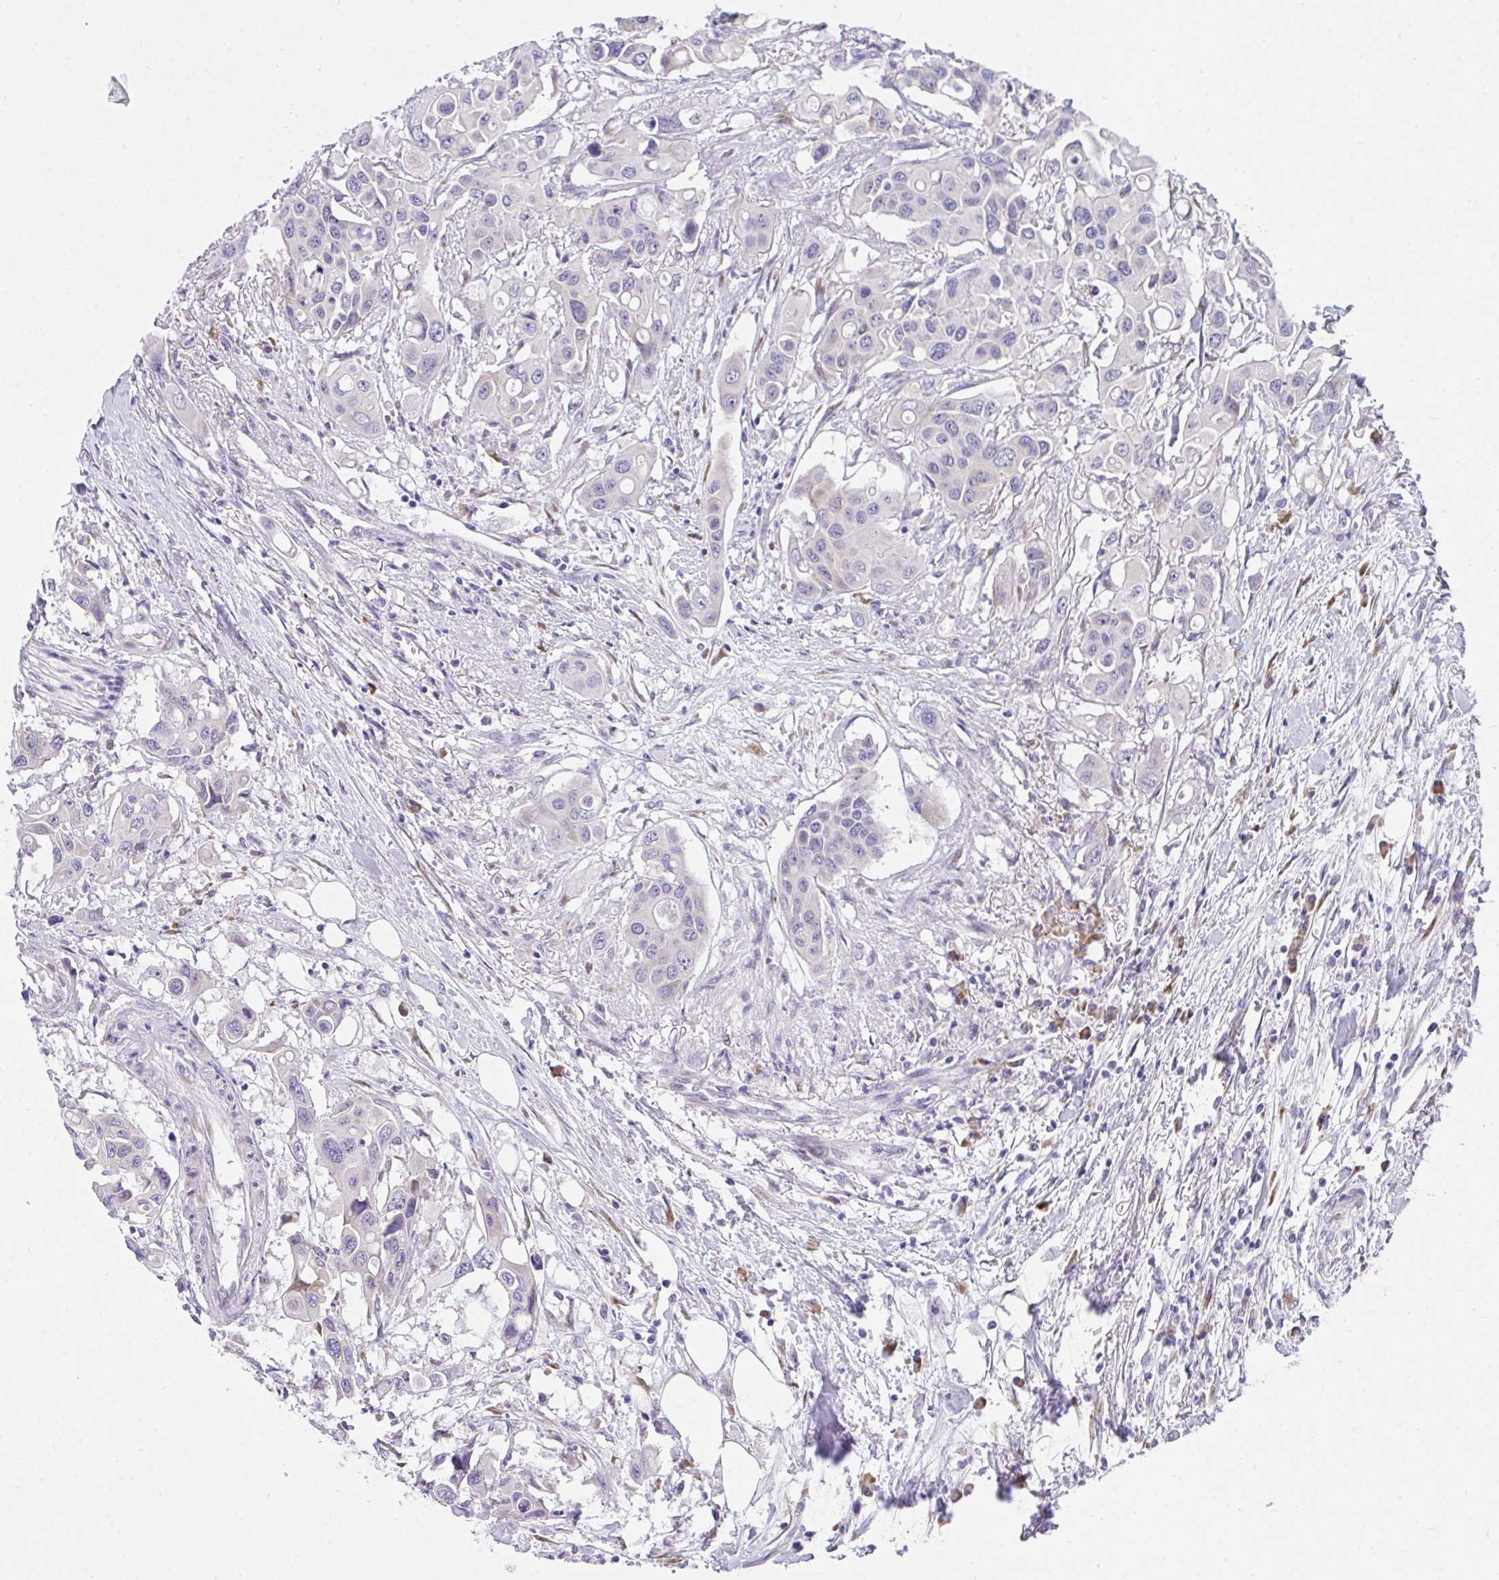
{"staining": {"intensity": "negative", "quantity": "none", "location": "none"}, "tissue": "colorectal cancer", "cell_type": "Tumor cells", "image_type": "cancer", "snomed": [{"axis": "morphology", "description": "Adenocarcinoma, NOS"}, {"axis": "topography", "description": "Colon"}], "caption": "Image shows no protein staining in tumor cells of adenocarcinoma (colorectal) tissue.", "gene": "ADRA2C", "patient": {"sex": "male", "age": 77}}